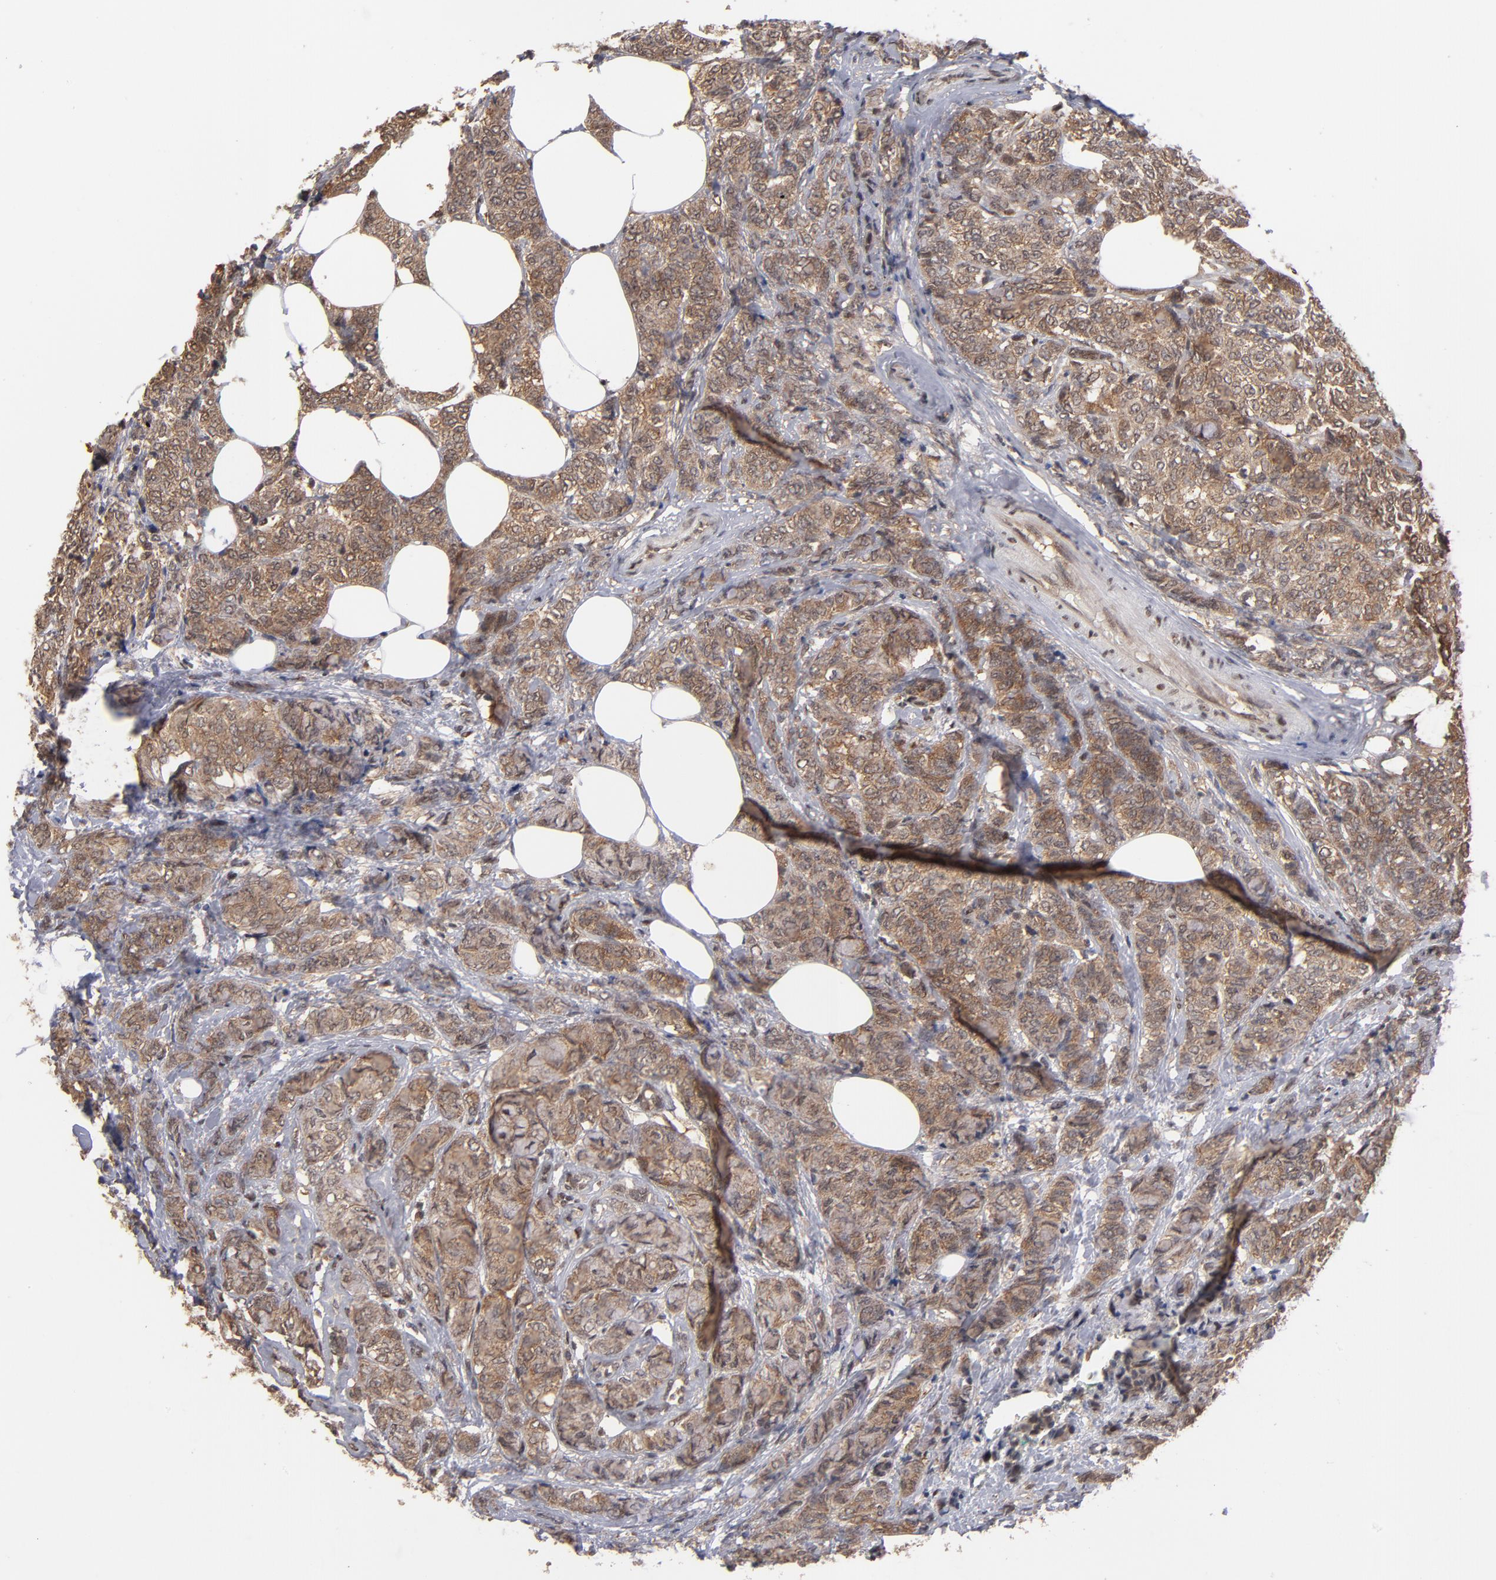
{"staining": {"intensity": "moderate", "quantity": ">75%", "location": "cytoplasmic/membranous,nuclear"}, "tissue": "breast cancer", "cell_type": "Tumor cells", "image_type": "cancer", "snomed": [{"axis": "morphology", "description": "Lobular carcinoma"}, {"axis": "topography", "description": "Breast"}], "caption": "Moderate cytoplasmic/membranous and nuclear protein positivity is seen in approximately >75% of tumor cells in lobular carcinoma (breast).", "gene": "HUWE1", "patient": {"sex": "female", "age": 60}}